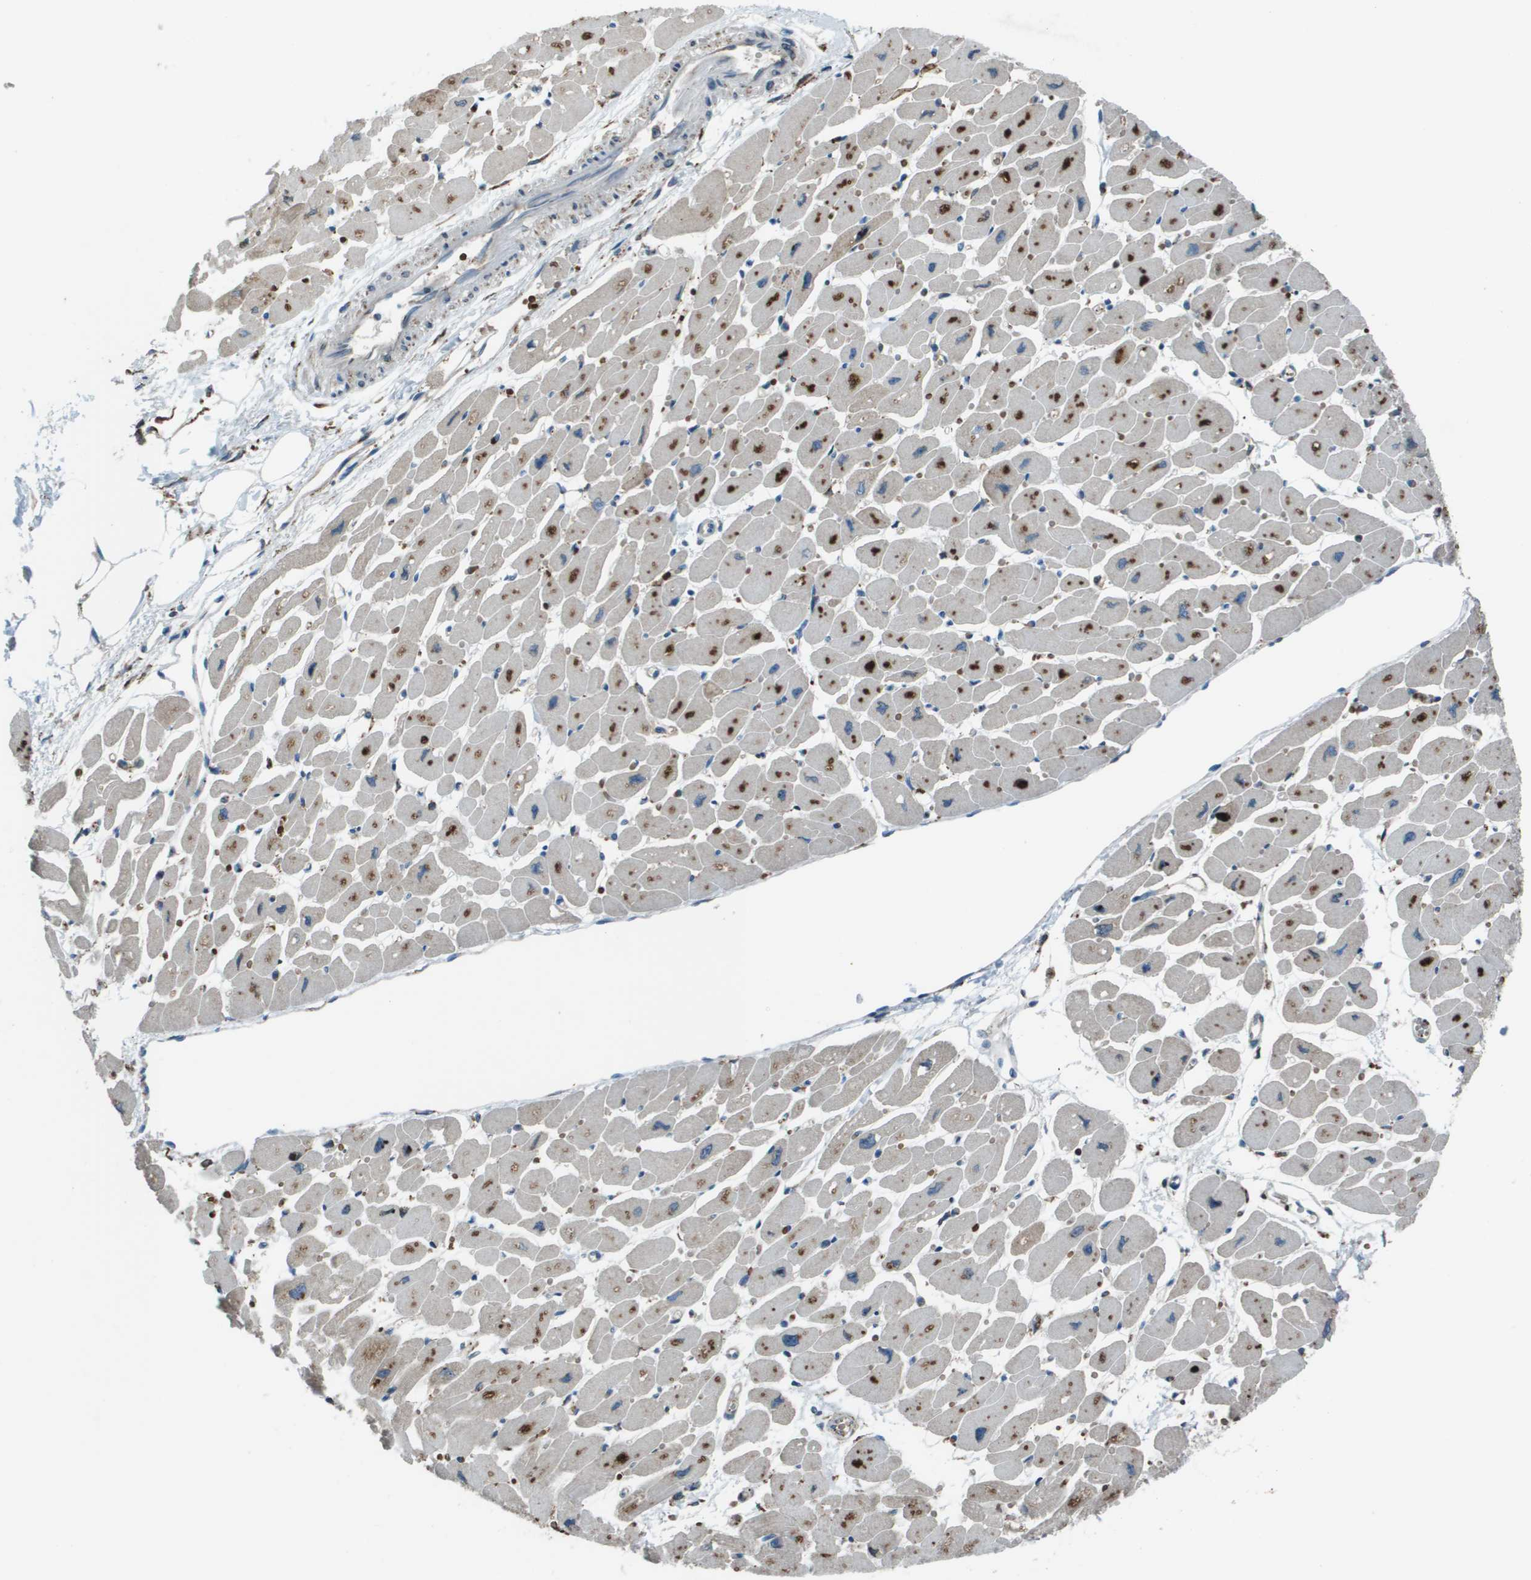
{"staining": {"intensity": "moderate", "quantity": "25%-75%", "location": "cytoplasmic/membranous"}, "tissue": "heart muscle", "cell_type": "Cardiomyocytes", "image_type": "normal", "snomed": [{"axis": "morphology", "description": "Normal tissue, NOS"}, {"axis": "topography", "description": "Heart"}], "caption": "Protein staining of unremarkable heart muscle shows moderate cytoplasmic/membranous positivity in about 25%-75% of cardiomyocytes. The staining was performed using DAB (3,3'-diaminobenzidine), with brown indicating positive protein expression. Nuclei are stained blue with hematoxylin.", "gene": "UTS2", "patient": {"sex": "female", "age": 54}}